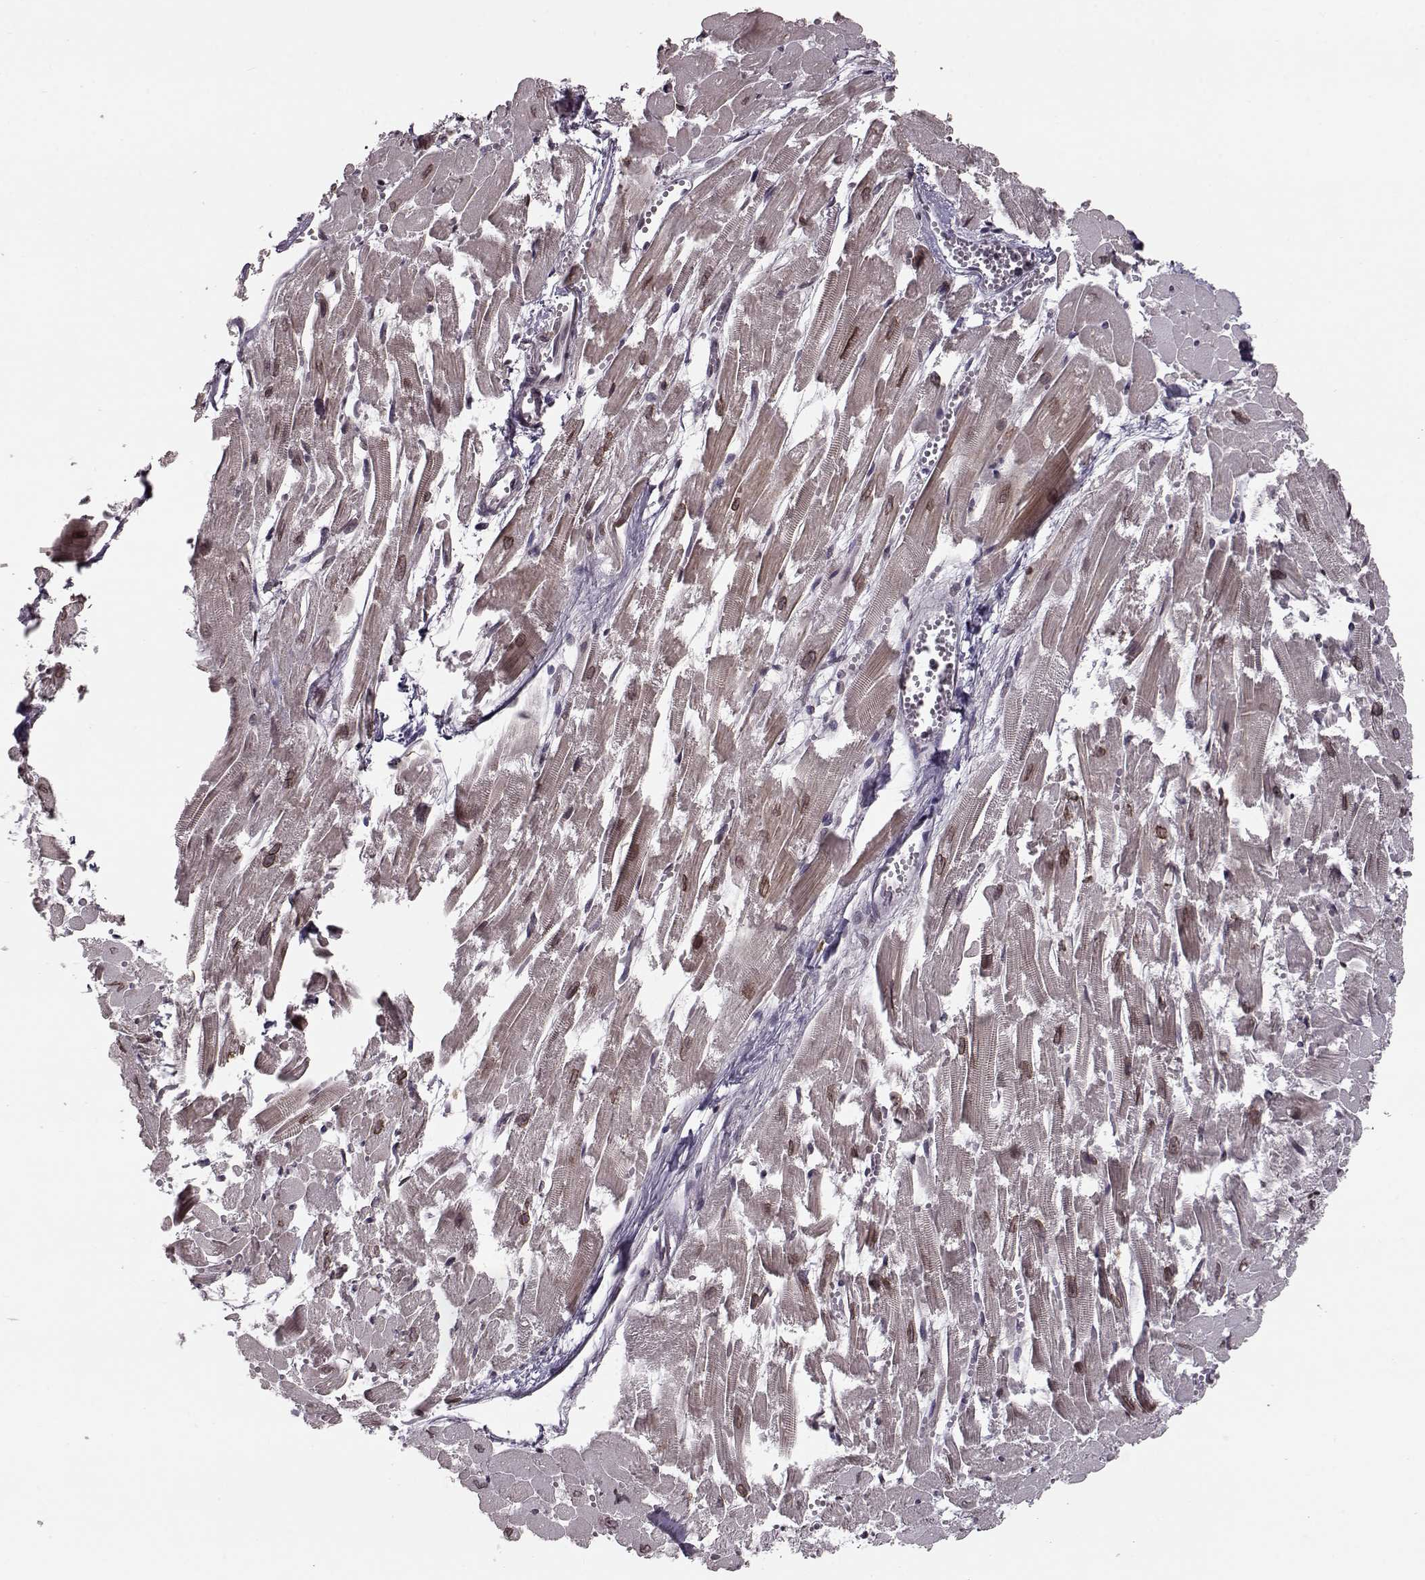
{"staining": {"intensity": "weak", "quantity": ">75%", "location": "cytoplasmic/membranous,nuclear"}, "tissue": "heart muscle", "cell_type": "Cardiomyocytes", "image_type": "normal", "snomed": [{"axis": "morphology", "description": "Normal tissue, NOS"}, {"axis": "topography", "description": "Heart"}], "caption": "The image displays immunohistochemical staining of benign heart muscle. There is weak cytoplasmic/membranous,nuclear expression is identified in approximately >75% of cardiomyocytes.", "gene": "NUP37", "patient": {"sex": "female", "age": 52}}